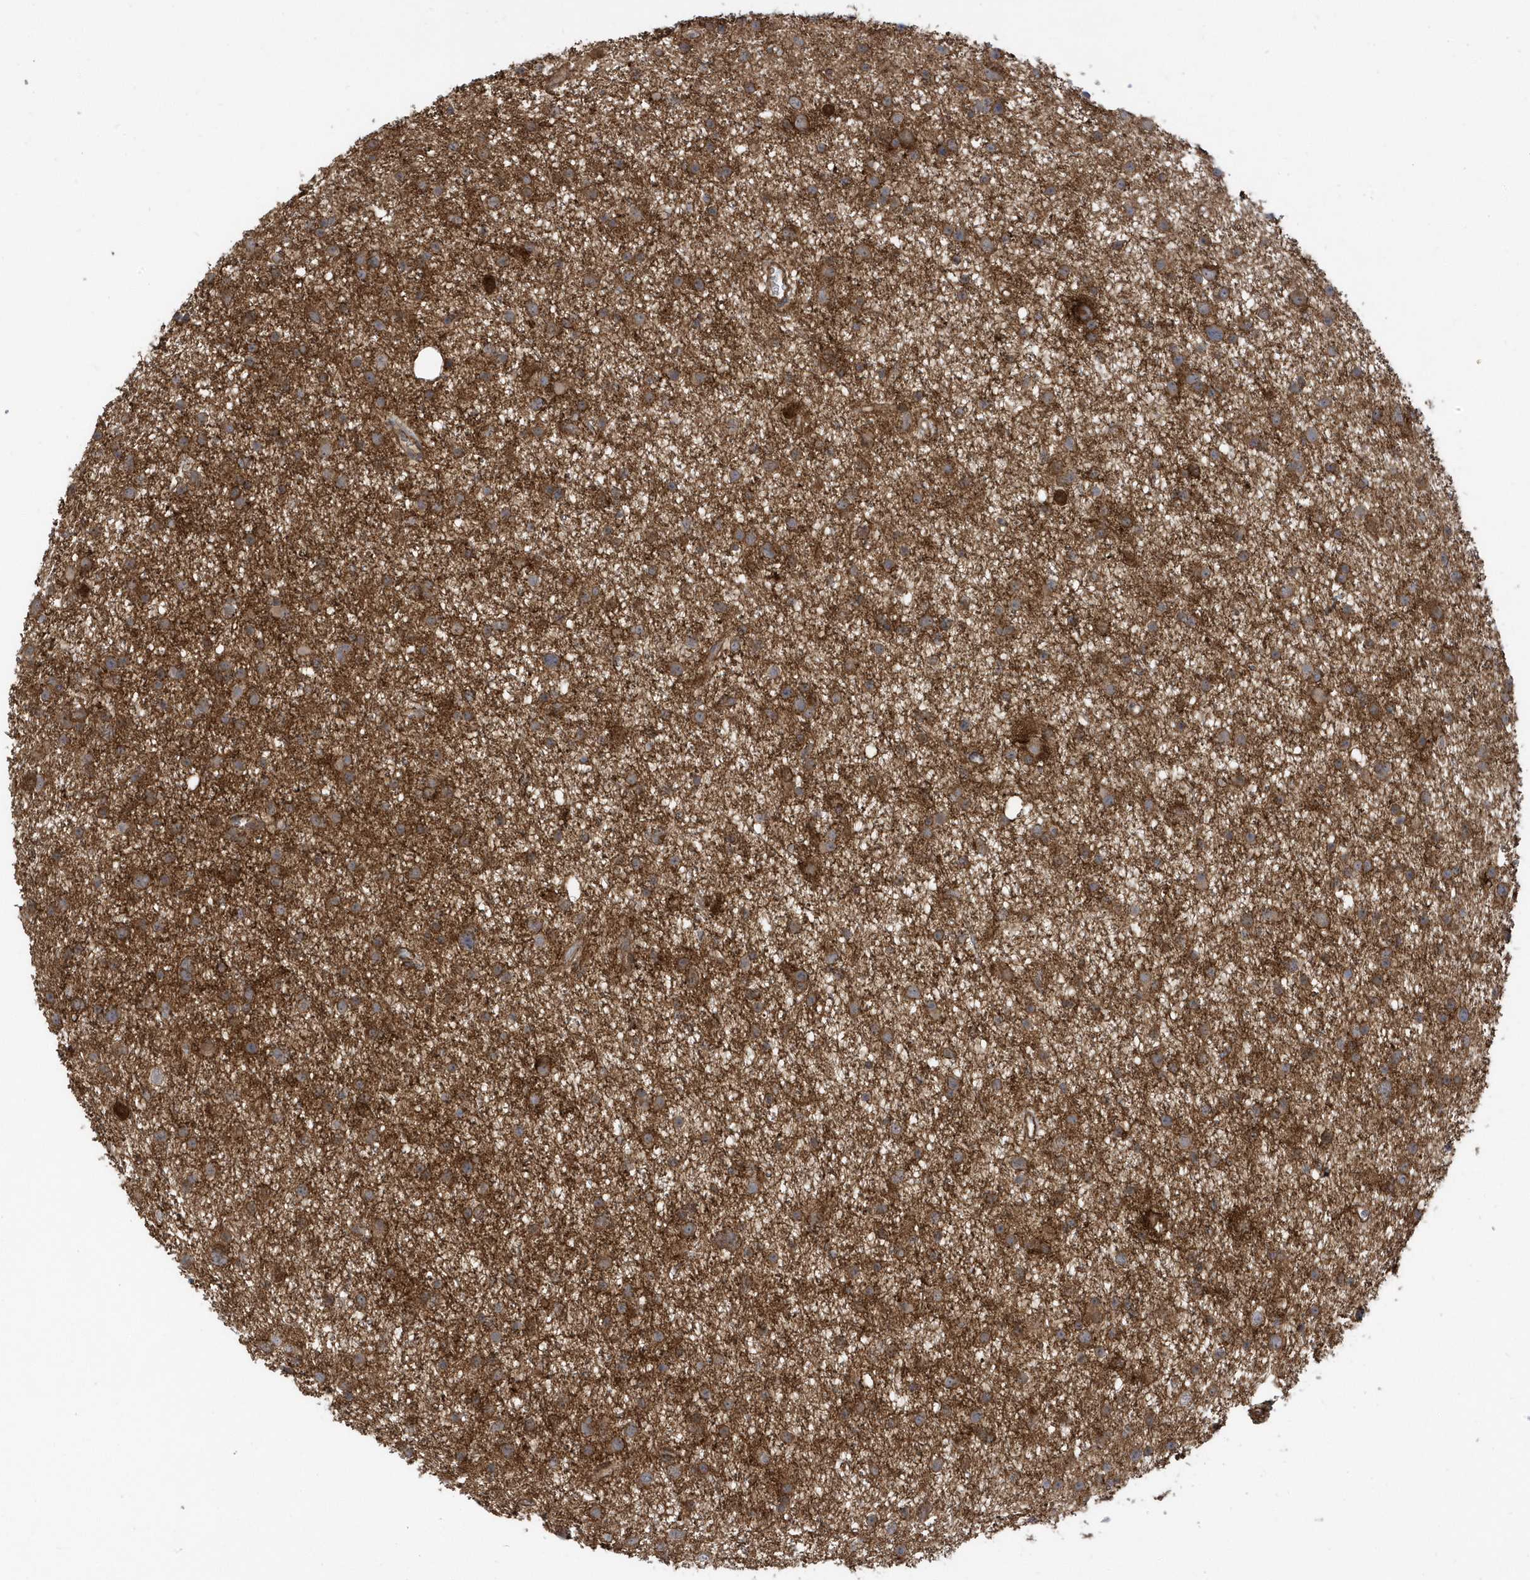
{"staining": {"intensity": "moderate", "quantity": ">75%", "location": "cytoplasmic/membranous"}, "tissue": "glioma", "cell_type": "Tumor cells", "image_type": "cancer", "snomed": [{"axis": "morphology", "description": "Glioma, malignant, Low grade"}, {"axis": "topography", "description": "Cerebral cortex"}], "caption": "Low-grade glioma (malignant) was stained to show a protein in brown. There is medium levels of moderate cytoplasmic/membranous expression in about >75% of tumor cells.", "gene": "HRH4", "patient": {"sex": "female", "age": 39}}